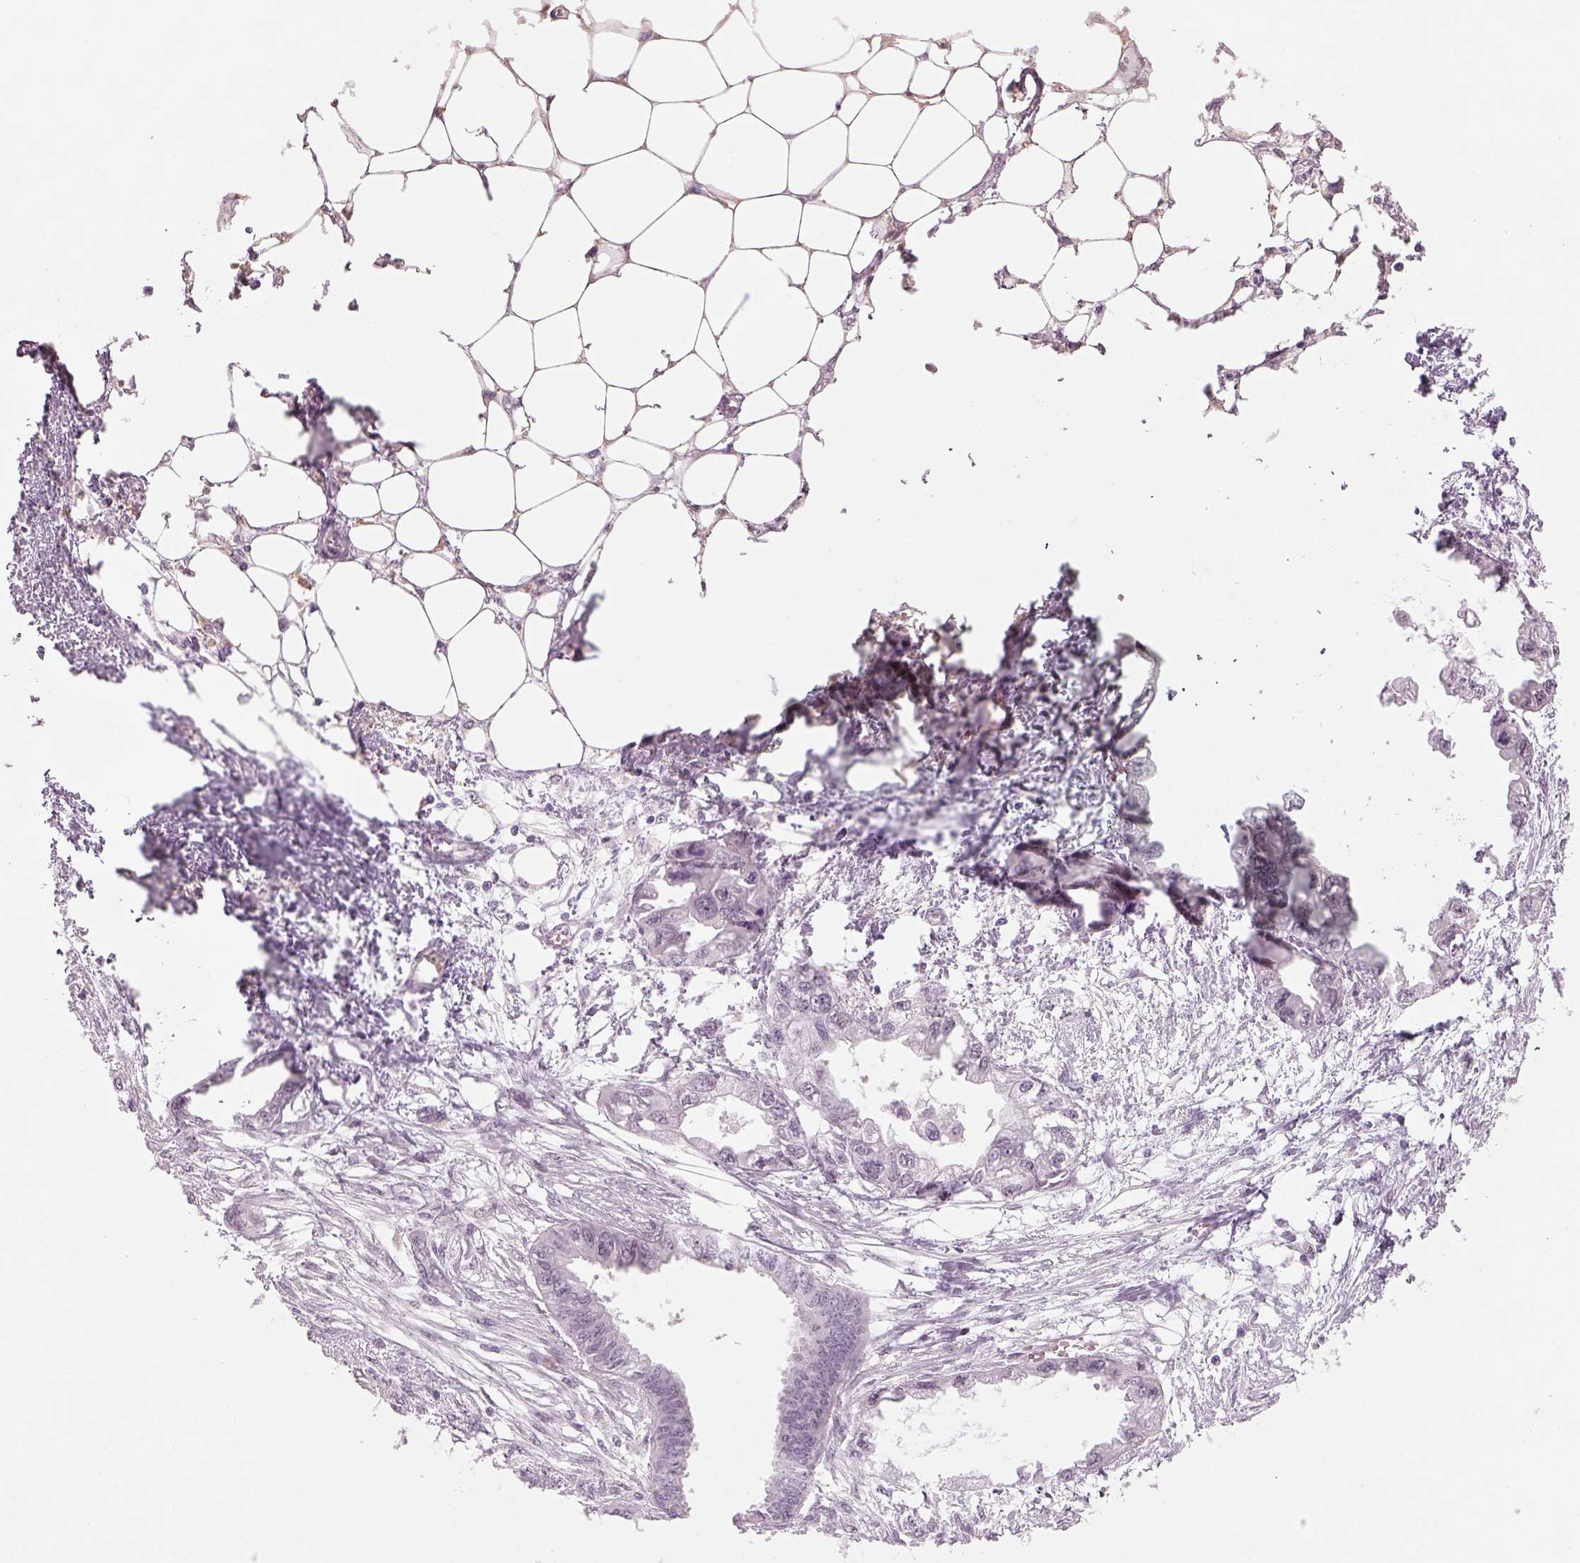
{"staining": {"intensity": "negative", "quantity": "none", "location": "none"}, "tissue": "endometrial cancer", "cell_type": "Tumor cells", "image_type": "cancer", "snomed": [{"axis": "morphology", "description": "Adenocarcinoma, NOS"}, {"axis": "morphology", "description": "Adenocarcinoma, metastatic, NOS"}, {"axis": "topography", "description": "Adipose tissue"}, {"axis": "topography", "description": "Endometrium"}], "caption": "This is an immunohistochemistry micrograph of human endometrial cancer. There is no positivity in tumor cells.", "gene": "NAT8", "patient": {"sex": "female", "age": 67}}